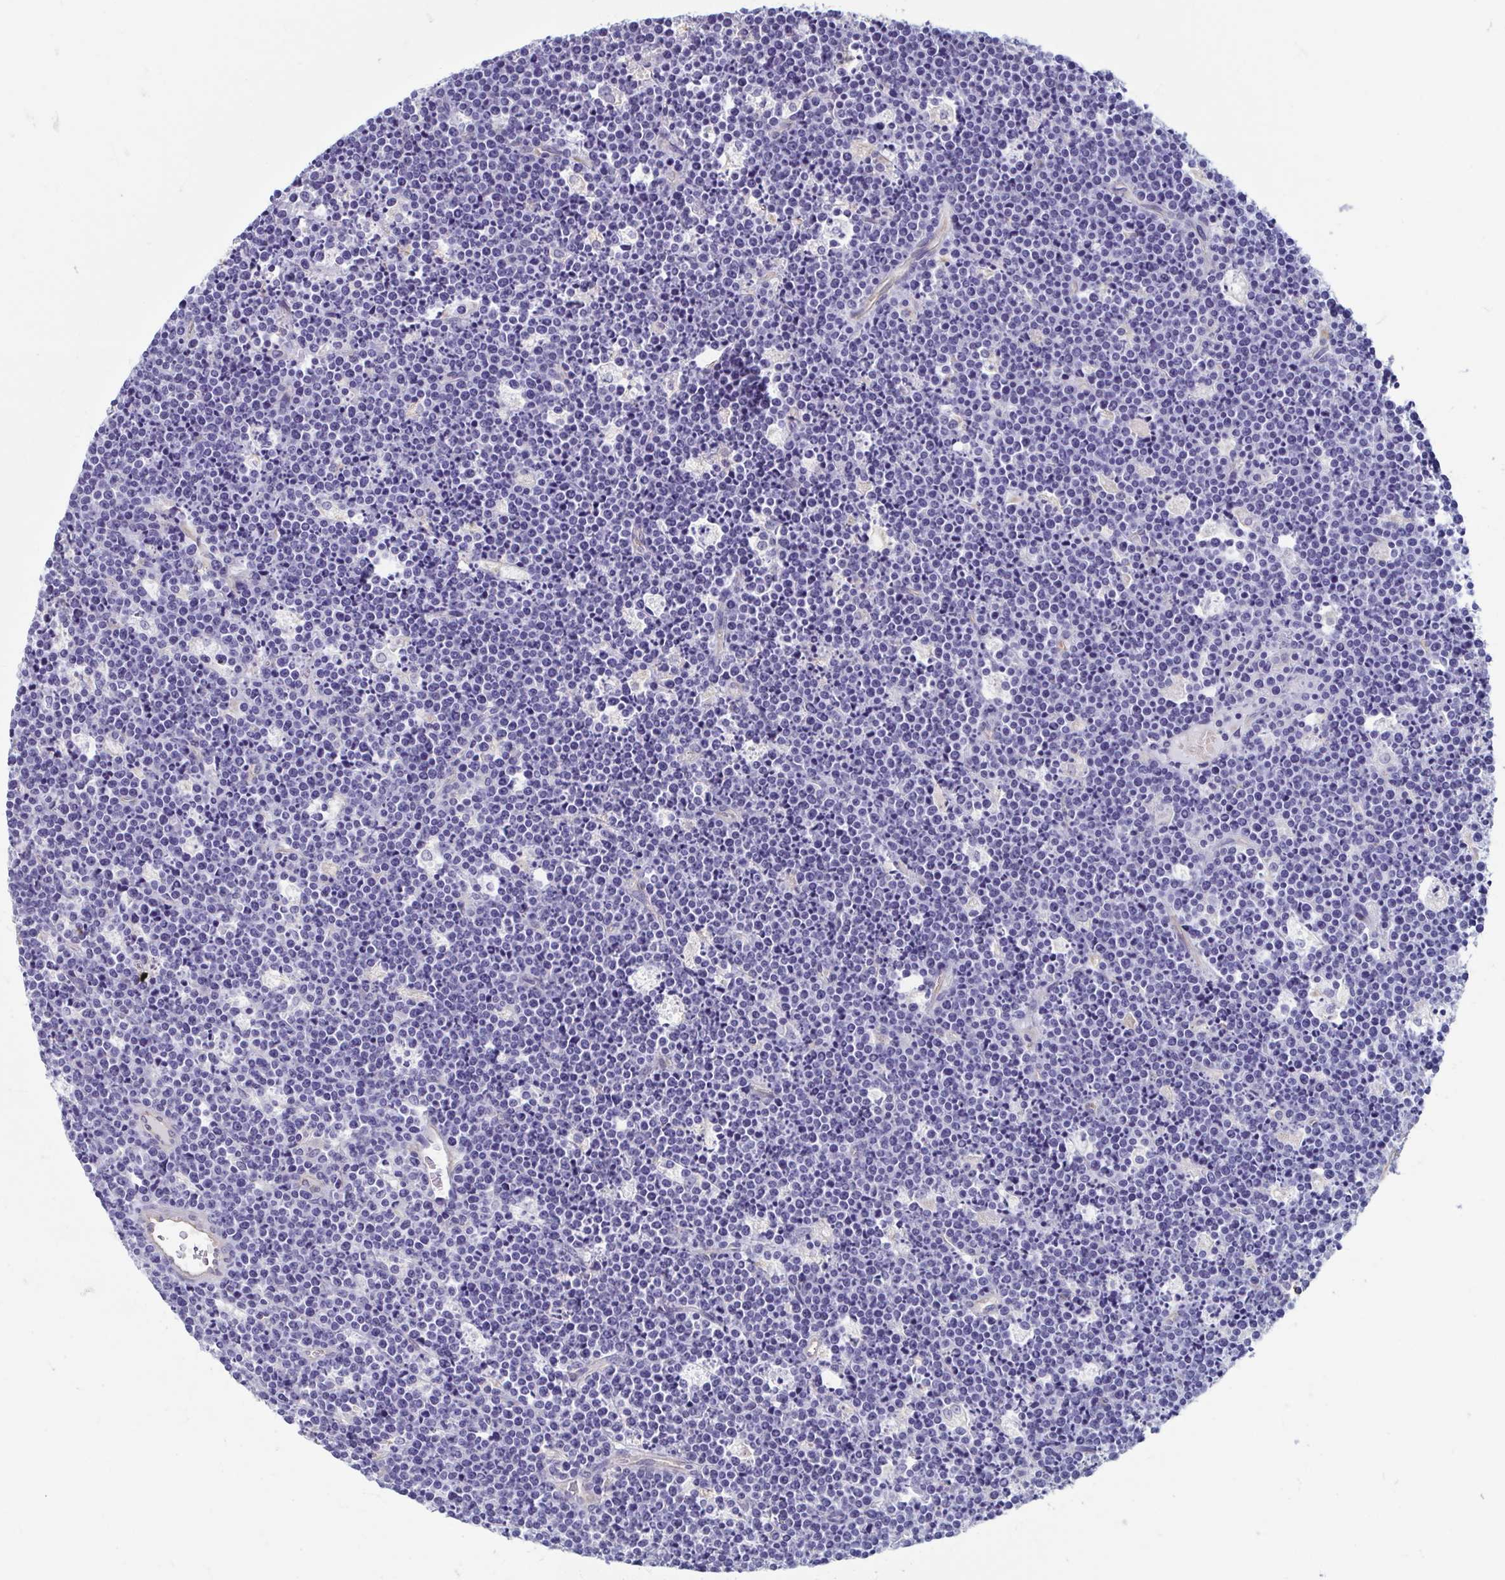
{"staining": {"intensity": "negative", "quantity": "none", "location": "none"}, "tissue": "lymphoma", "cell_type": "Tumor cells", "image_type": "cancer", "snomed": [{"axis": "morphology", "description": "Malignant lymphoma, non-Hodgkin's type, High grade"}, {"axis": "topography", "description": "Ovary"}], "caption": "A histopathology image of human high-grade malignant lymphoma, non-Hodgkin's type is negative for staining in tumor cells. (Stains: DAB immunohistochemistry with hematoxylin counter stain, Microscopy: brightfield microscopy at high magnification).", "gene": "MORC4", "patient": {"sex": "female", "age": 56}}